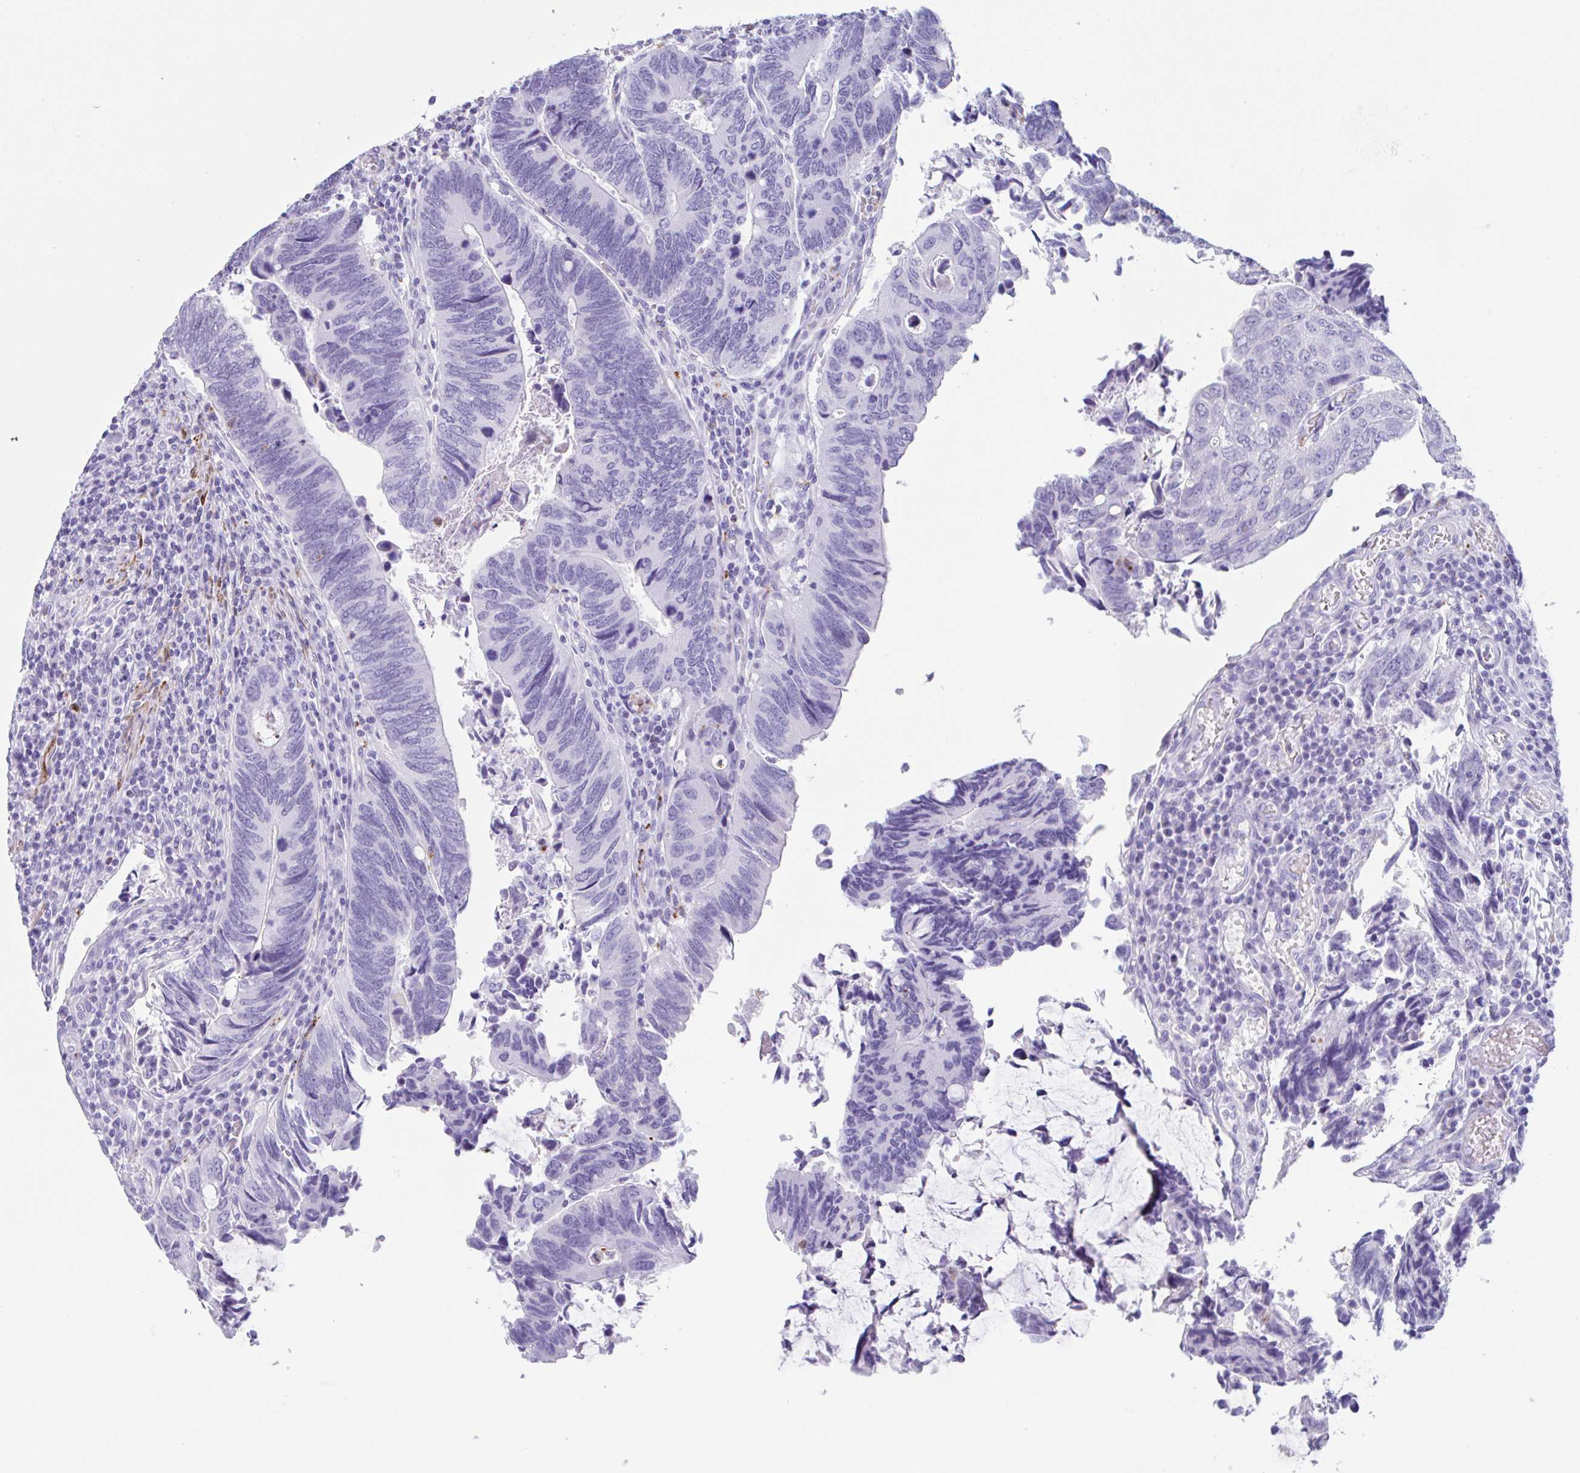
{"staining": {"intensity": "negative", "quantity": "none", "location": "none"}, "tissue": "colorectal cancer", "cell_type": "Tumor cells", "image_type": "cancer", "snomed": [{"axis": "morphology", "description": "Adenocarcinoma, NOS"}, {"axis": "topography", "description": "Colon"}], "caption": "Colorectal cancer was stained to show a protein in brown. There is no significant expression in tumor cells.", "gene": "TAS2R41", "patient": {"sex": "male", "age": 87}}